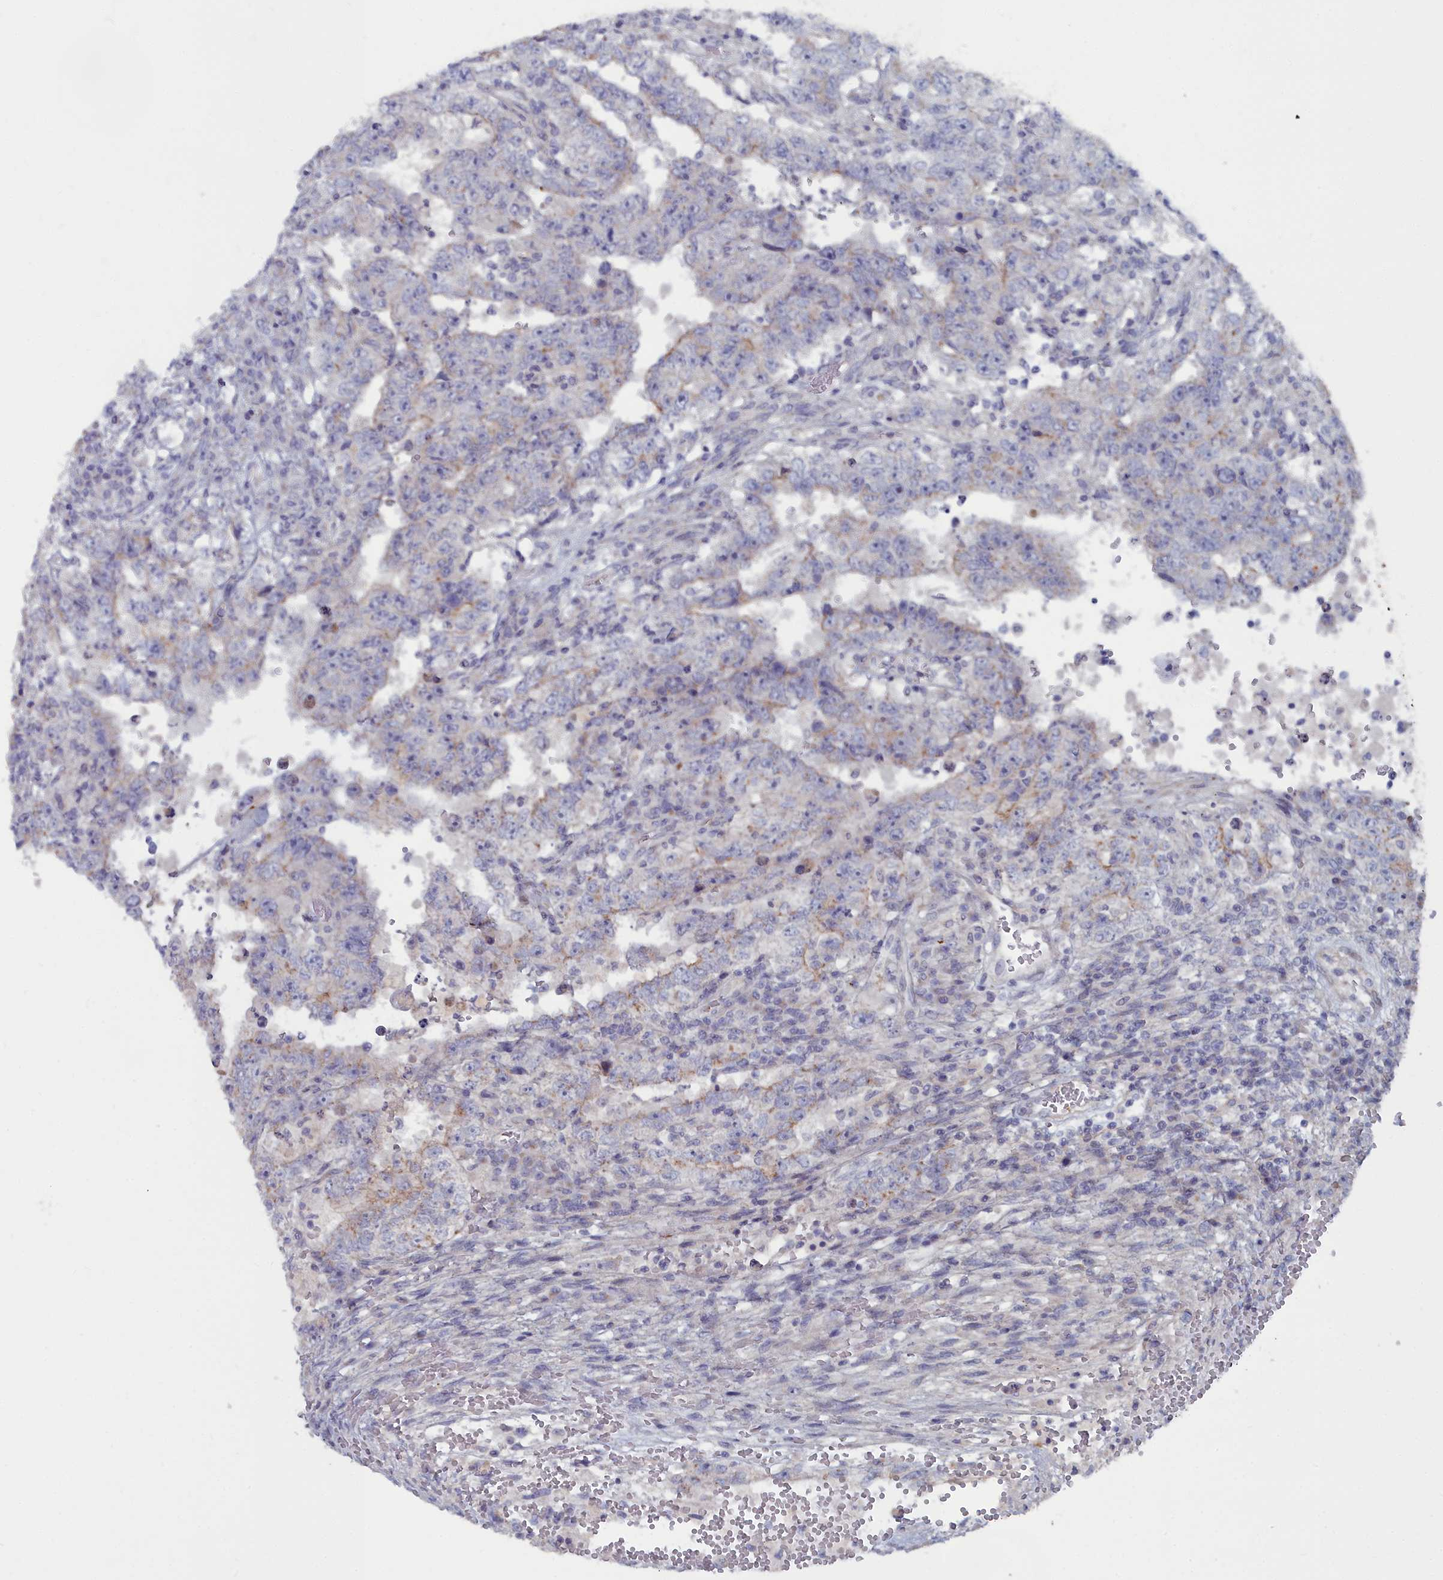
{"staining": {"intensity": "negative", "quantity": "none", "location": "none"}, "tissue": "testis cancer", "cell_type": "Tumor cells", "image_type": "cancer", "snomed": [{"axis": "morphology", "description": "Carcinoma, Embryonal, NOS"}, {"axis": "topography", "description": "Testis"}], "caption": "Tumor cells are negative for protein expression in human testis cancer.", "gene": "SHISAL2A", "patient": {"sex": "male", "age": 26}}